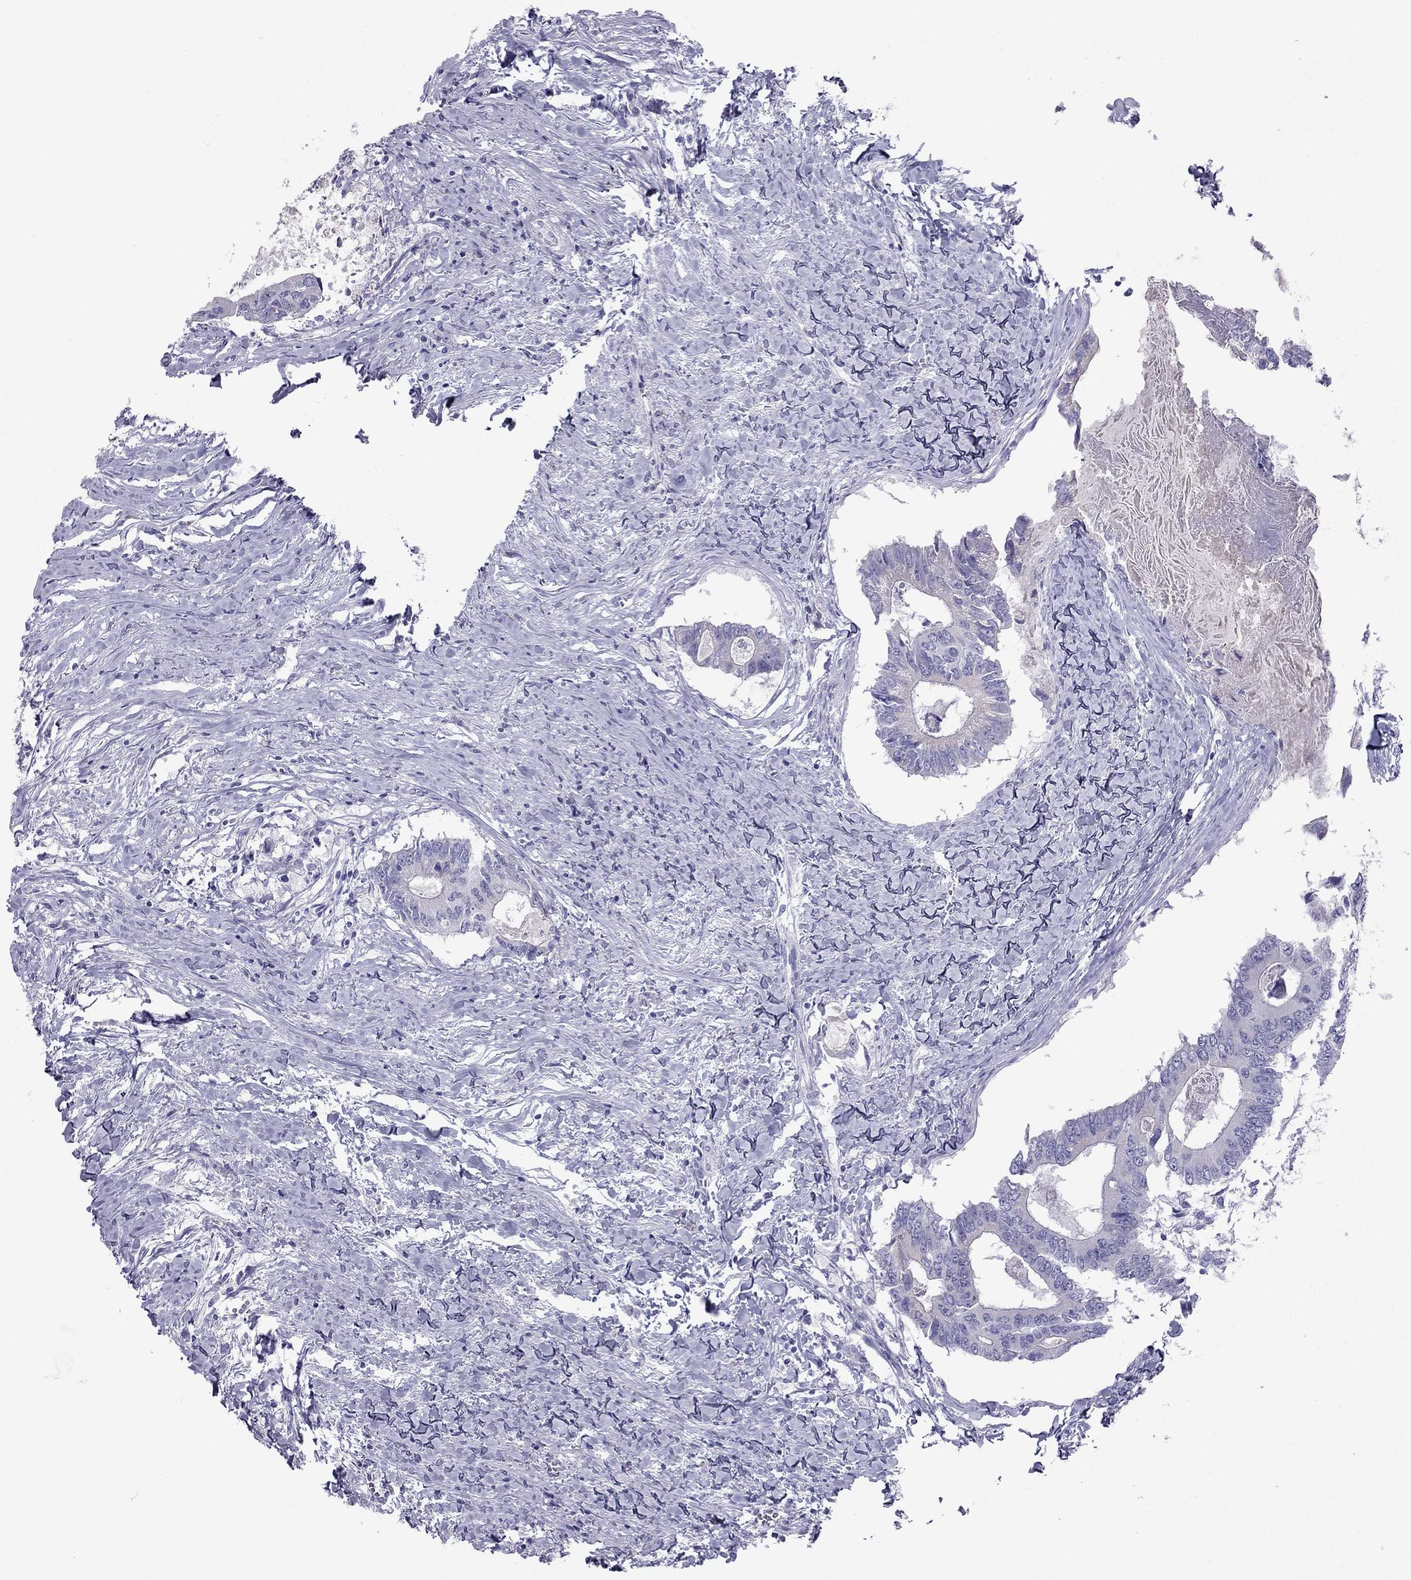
{"staining": {"intensity": "negative", "quantity": "none", "location": "none"}, "tissue": "colorectal cancer", "cell_type": "Tumor cells", "image_type": "cancer", "snomed": [{"axis": "morphology", "description": "Adenocarcinoma, NOS"}, {"axis": "topography", "description": "Colon"}], "caption": "Protein analysis of adenocarcinoma (colorectal) displays no significant positivity in tumor cells.", "gene": "MAEL", "patient": {"sex": "male", "age": 53}}